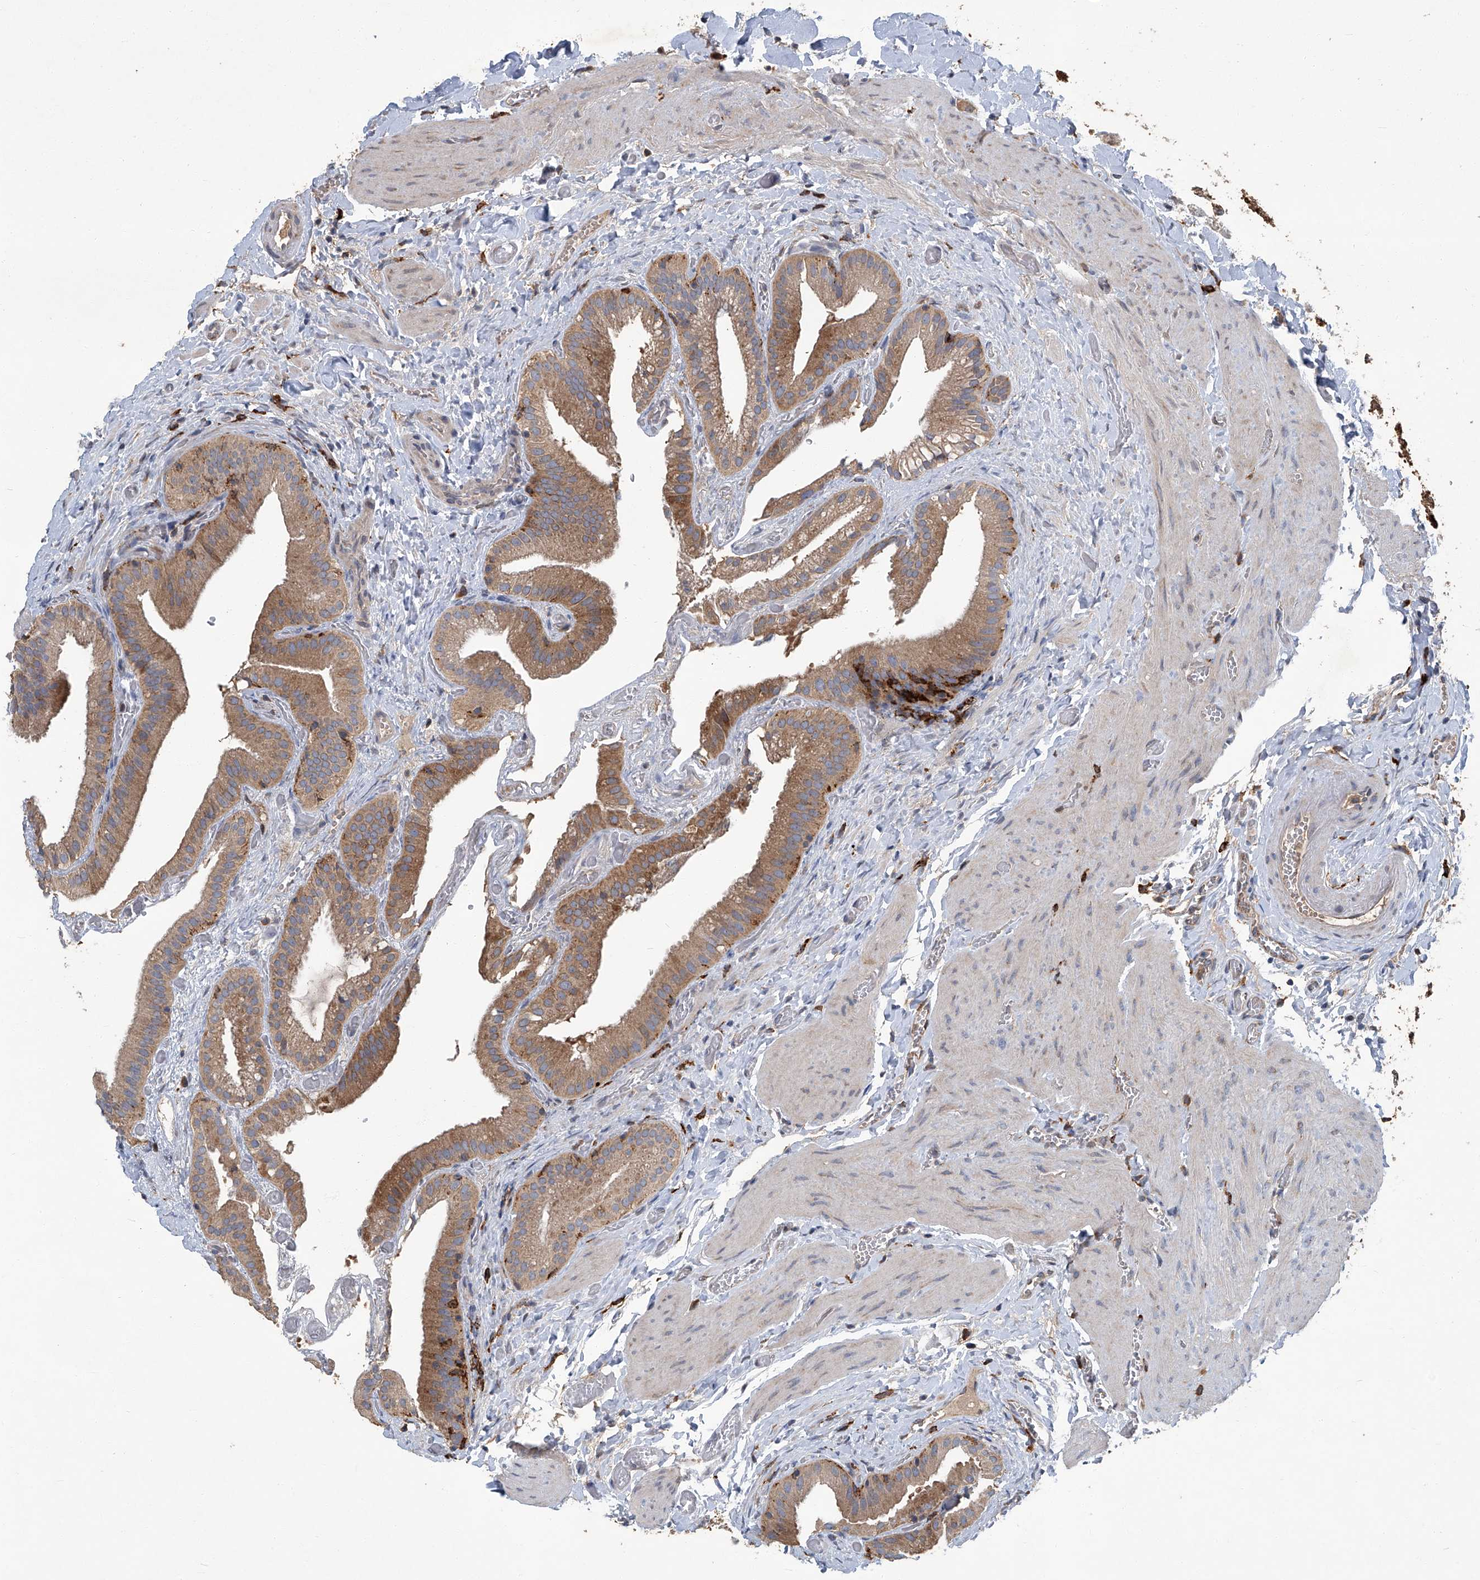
{"staining": {"intensity": "moderate", "quantity": ">75%", "location": "cytoplasmic/membranous"}, "tissue": "gallbladder", "cell_type": "Glandular cells", "image_type": "normal", "snomed": [{"axis": "morphology", "description": "Normal tissue, NOS"}, {"axis": "topography", "description": "Gallbladder"}], "caption": "Glandular cells show moderate cytoplasmic/membranous staining in approximately >75% of cells in normal gallbladder. (brown staining indicates protein expression, while blue staining denotes nuclei).", "gene": "FAM167A", "patient": {"sex": "female", "age": 64}}